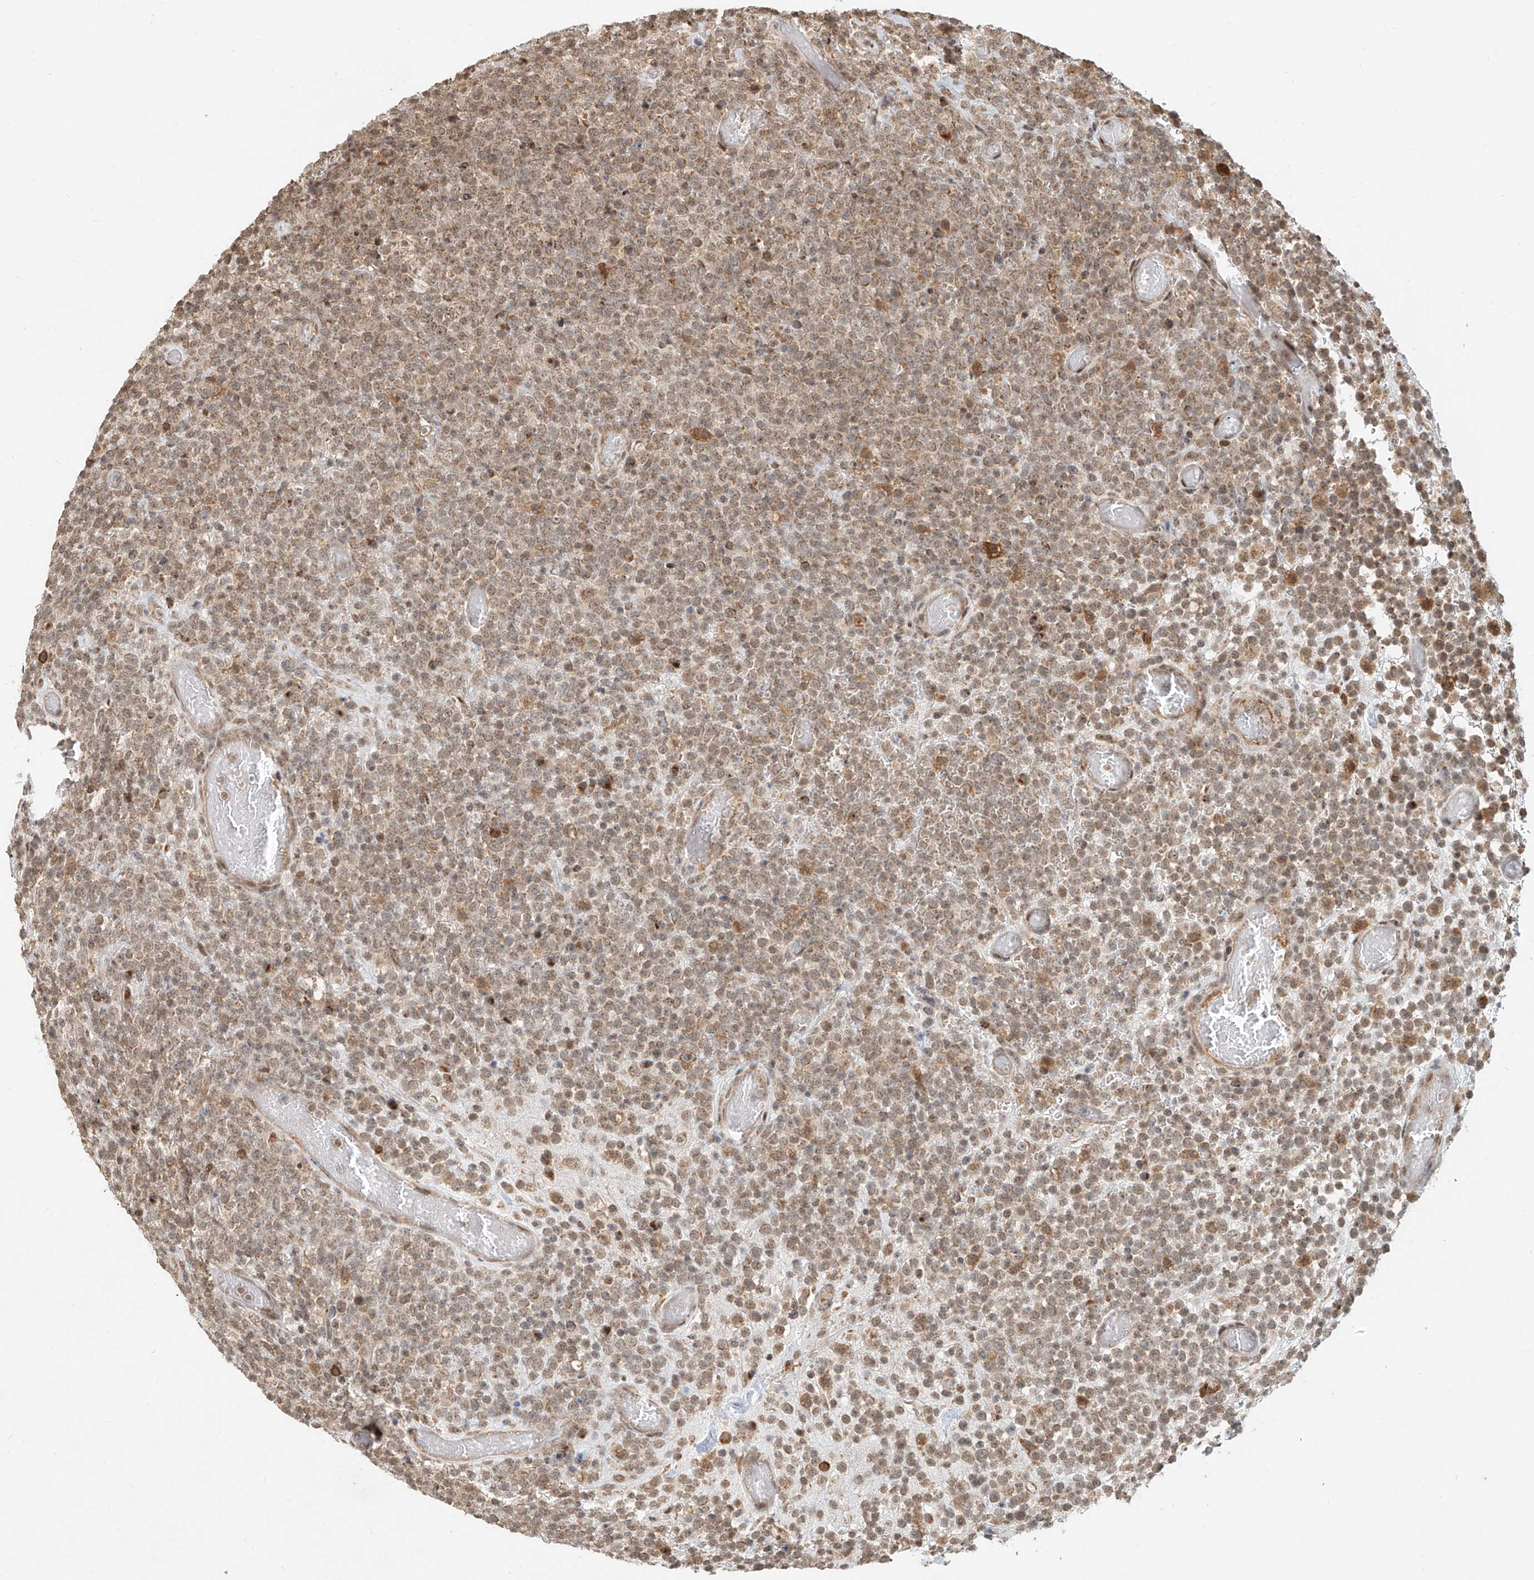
{"staining": {"intensity": "weak", "quantity": "25%-75%", "location": "cytoplasmic/membranous,nuclear"}, "tissue": "lymphoma", "cell_type": "Tumor cells", "image_type": "cancer", "snomed": [{"axis": "morphology", "description": "Malignant lymphoma, non-Hodgkin's type, High grade"}, {"axis": "topography", "description": "Colon"}], "caption": "Immunohistochemistry (DAB) staining of human high-grade malignant lymphoma, non-Hodgkin's type reveals weak cytoplasmic/membranous and nuclear protein staining in approximately 25%-75% of tumor cells. (DAB (3,3'-diaminobenzidine) IHC, brown staining for protein, blue staining for nuclei).", "gene": "SYTL3", "patient": {"sex": "female", "age": 53}}